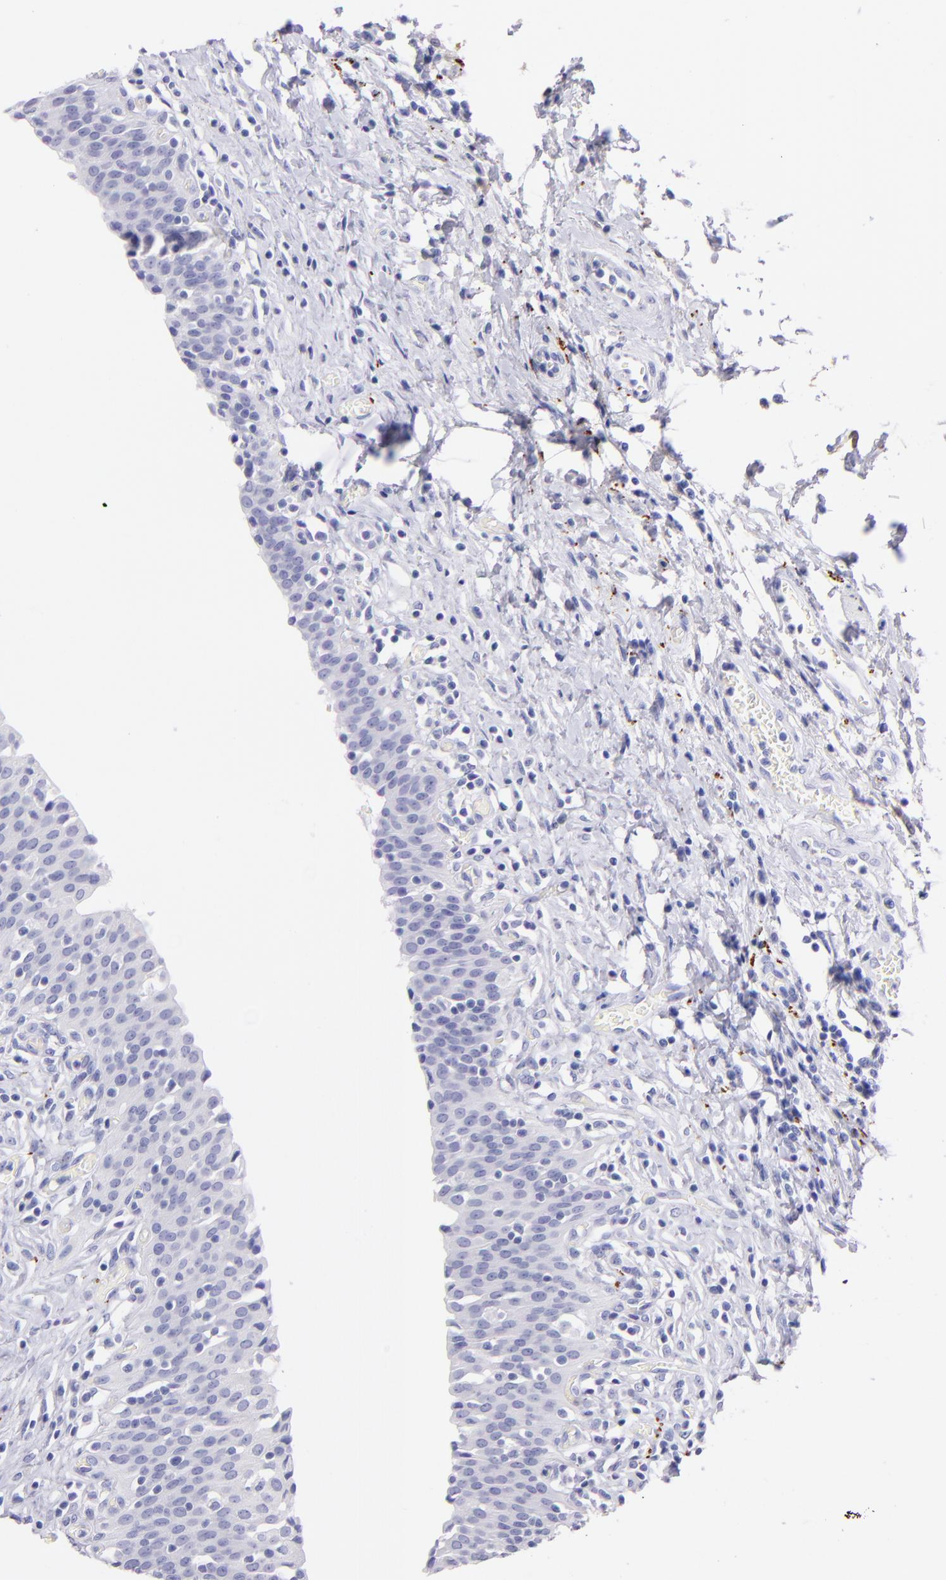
{"staining": {"intensity": "negative", "quantity": "none", "location": "none"}, "tissue": "urinary bladder", "cell_type": "Urothelial cells", "image_type": "normal", "snomed": [{"axis": "morphology", "description": "Normal tissue, NOS"}, {"axis": "topography", "description": "Urinary bladder"}], "caption": "Photomicrograph shows no protein staining in urothelial cells of benign urinary bladder. Nuclei are stained in blue.", "gene": "UCHL1", "patient": {"sex": "male", "age": 51}}